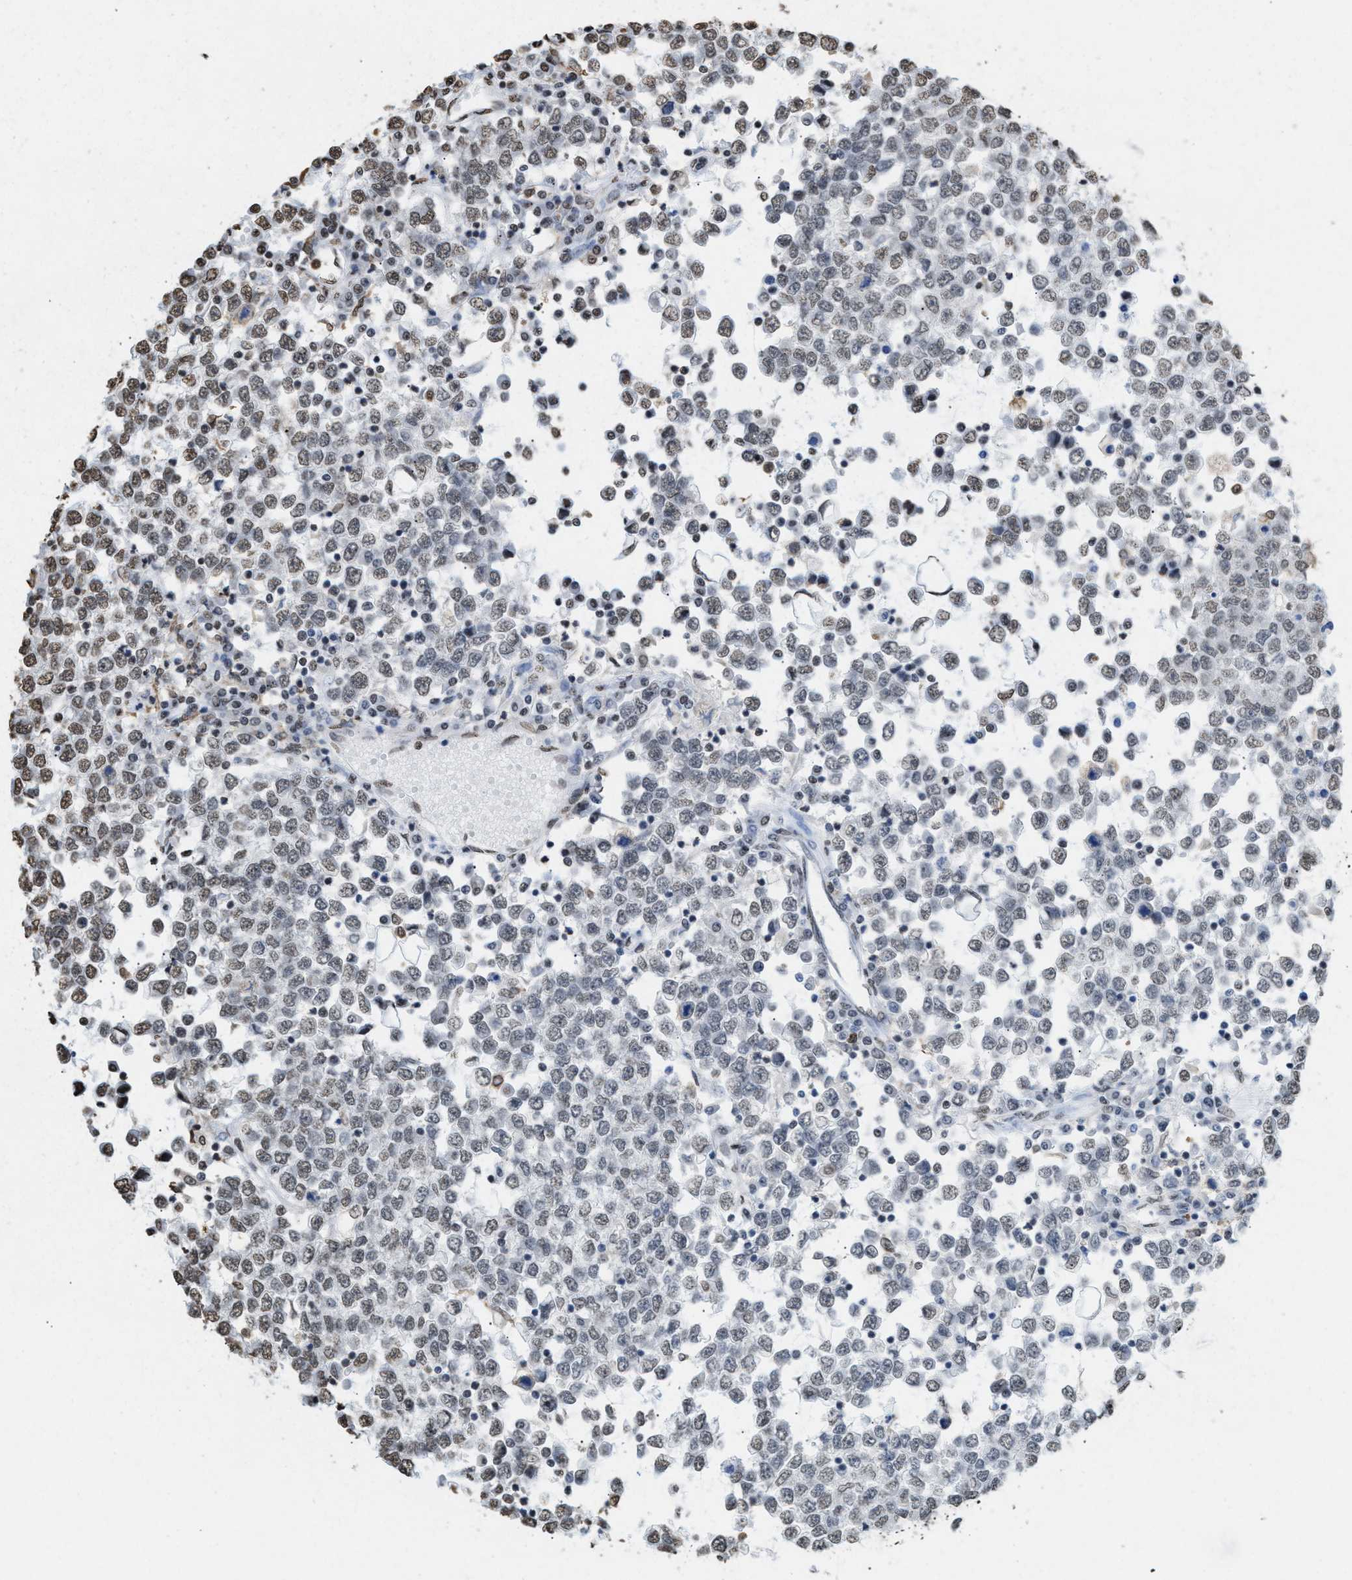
{"staining": {"intensity": "weak", "quantity": "25%-75%", "location": "nuclear"}, "tissue": "testis cancer", "cell_type": "Tumor cells", "image_type": "cancer", "snomed": [{"axis": "morphology", "description": "Seminoma, NOS"}, {"axis": "topography", "description": "Testis"}], "caption": "Seminoma (testis) stained with immunohistochemistry (IHC) demonstrates weak nuclear staining in approximately 25%-75% of tumor cells.", "gene": "NUP88", "patient": {"sex": "male", "age": 65}}